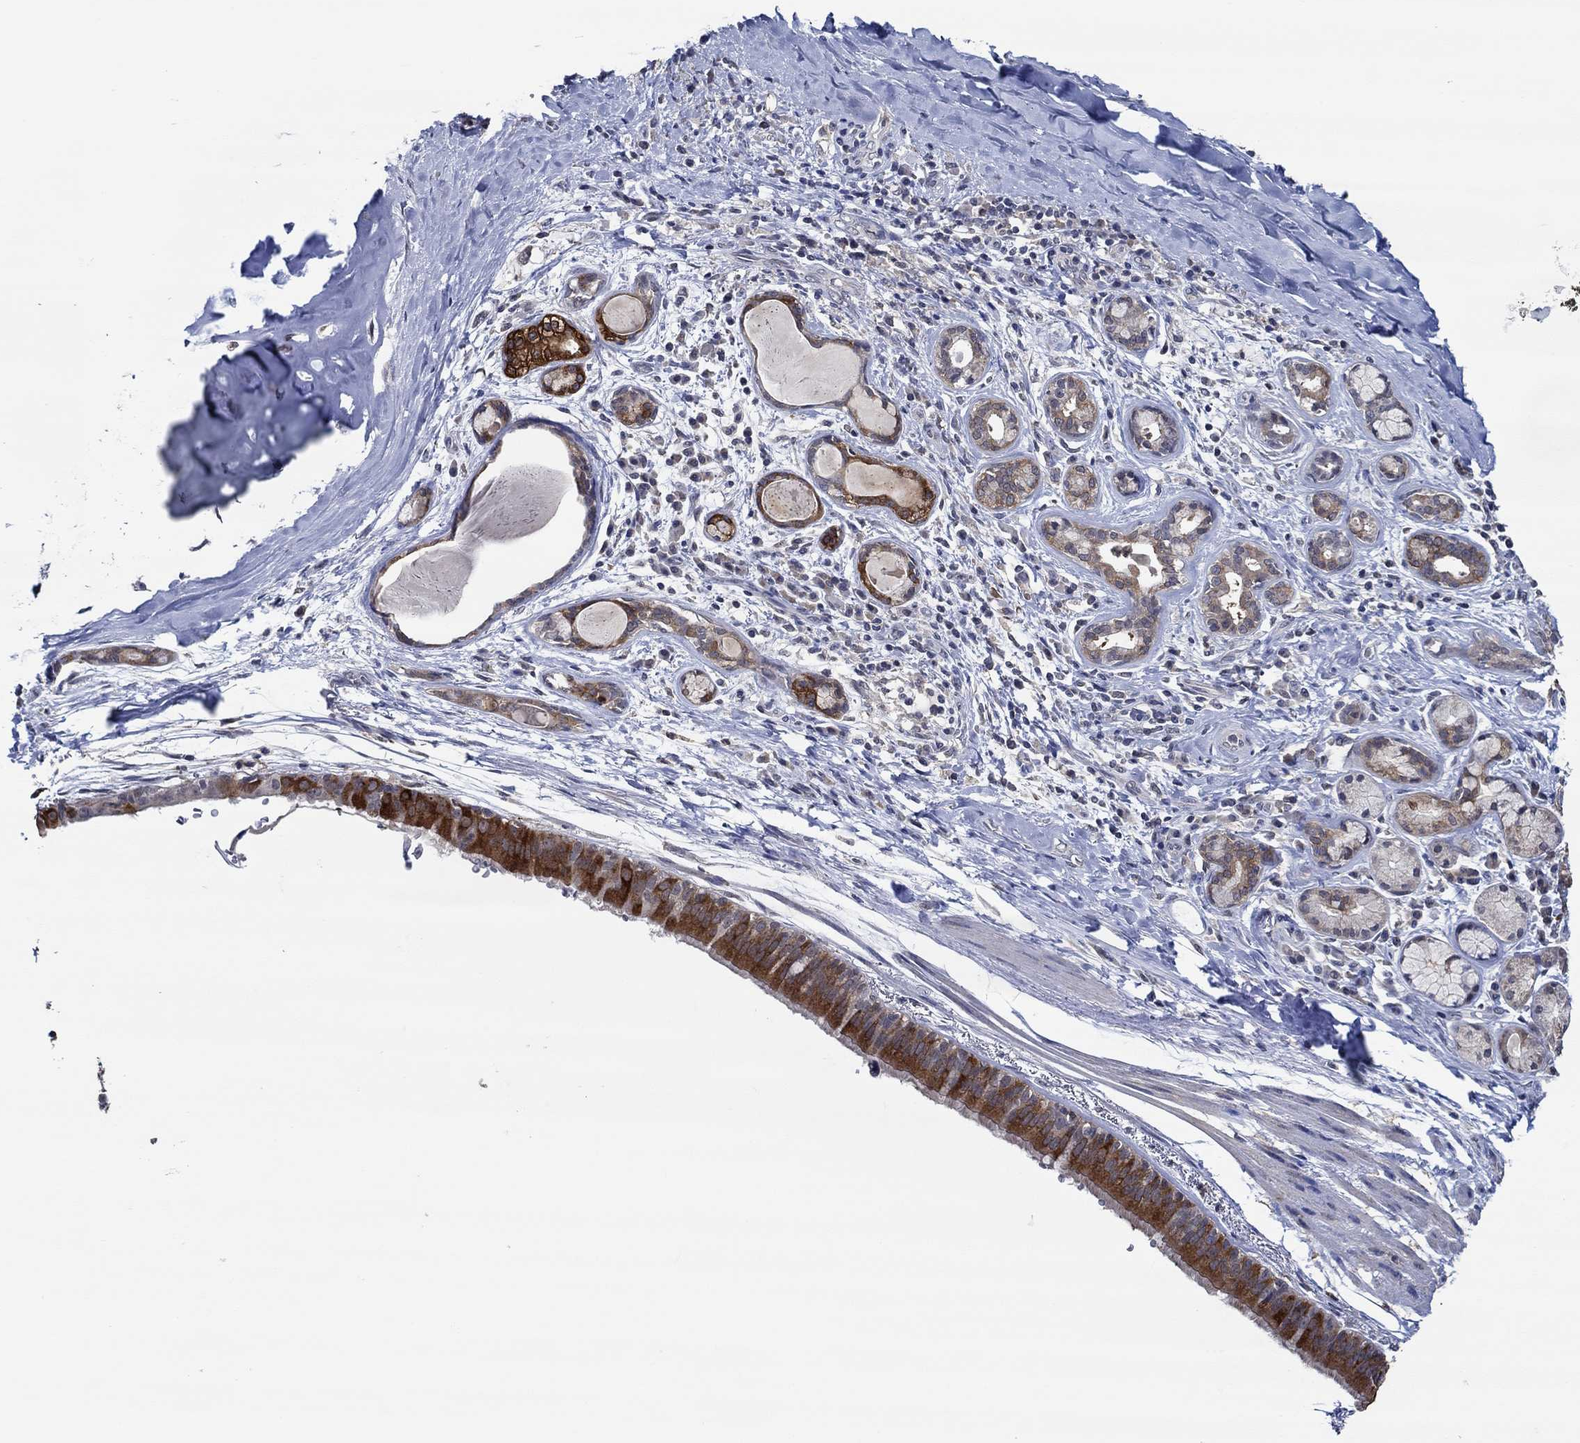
{"staining": {"intensity": "strong", "quantity": ">75%", "location": "cytoplasmic/membranous"}, "tissue": "bronchus", "cell_type": "Respiratory epithelial cells", "image_type": "normal", "snomed": [{"axis": "morphology", "description": "Normal tissue, NOS"}, {"axis": "morphology", "description": "Squamous cell carcinoma, NOS"}, {"axis": "topography", "description": "Bronchus"}, {"axis": "topography", "description": "Lung"}], "caption": "Immunohistochemistry (IHC) (DAB) staining of unremarkable bronchus demonstrates strong cytoplasmic/membranous protein positivity in about >75% of respiratory epithelial cells.", "gene": "DACT1", "patient": {"sex": "male", "age": 69}}